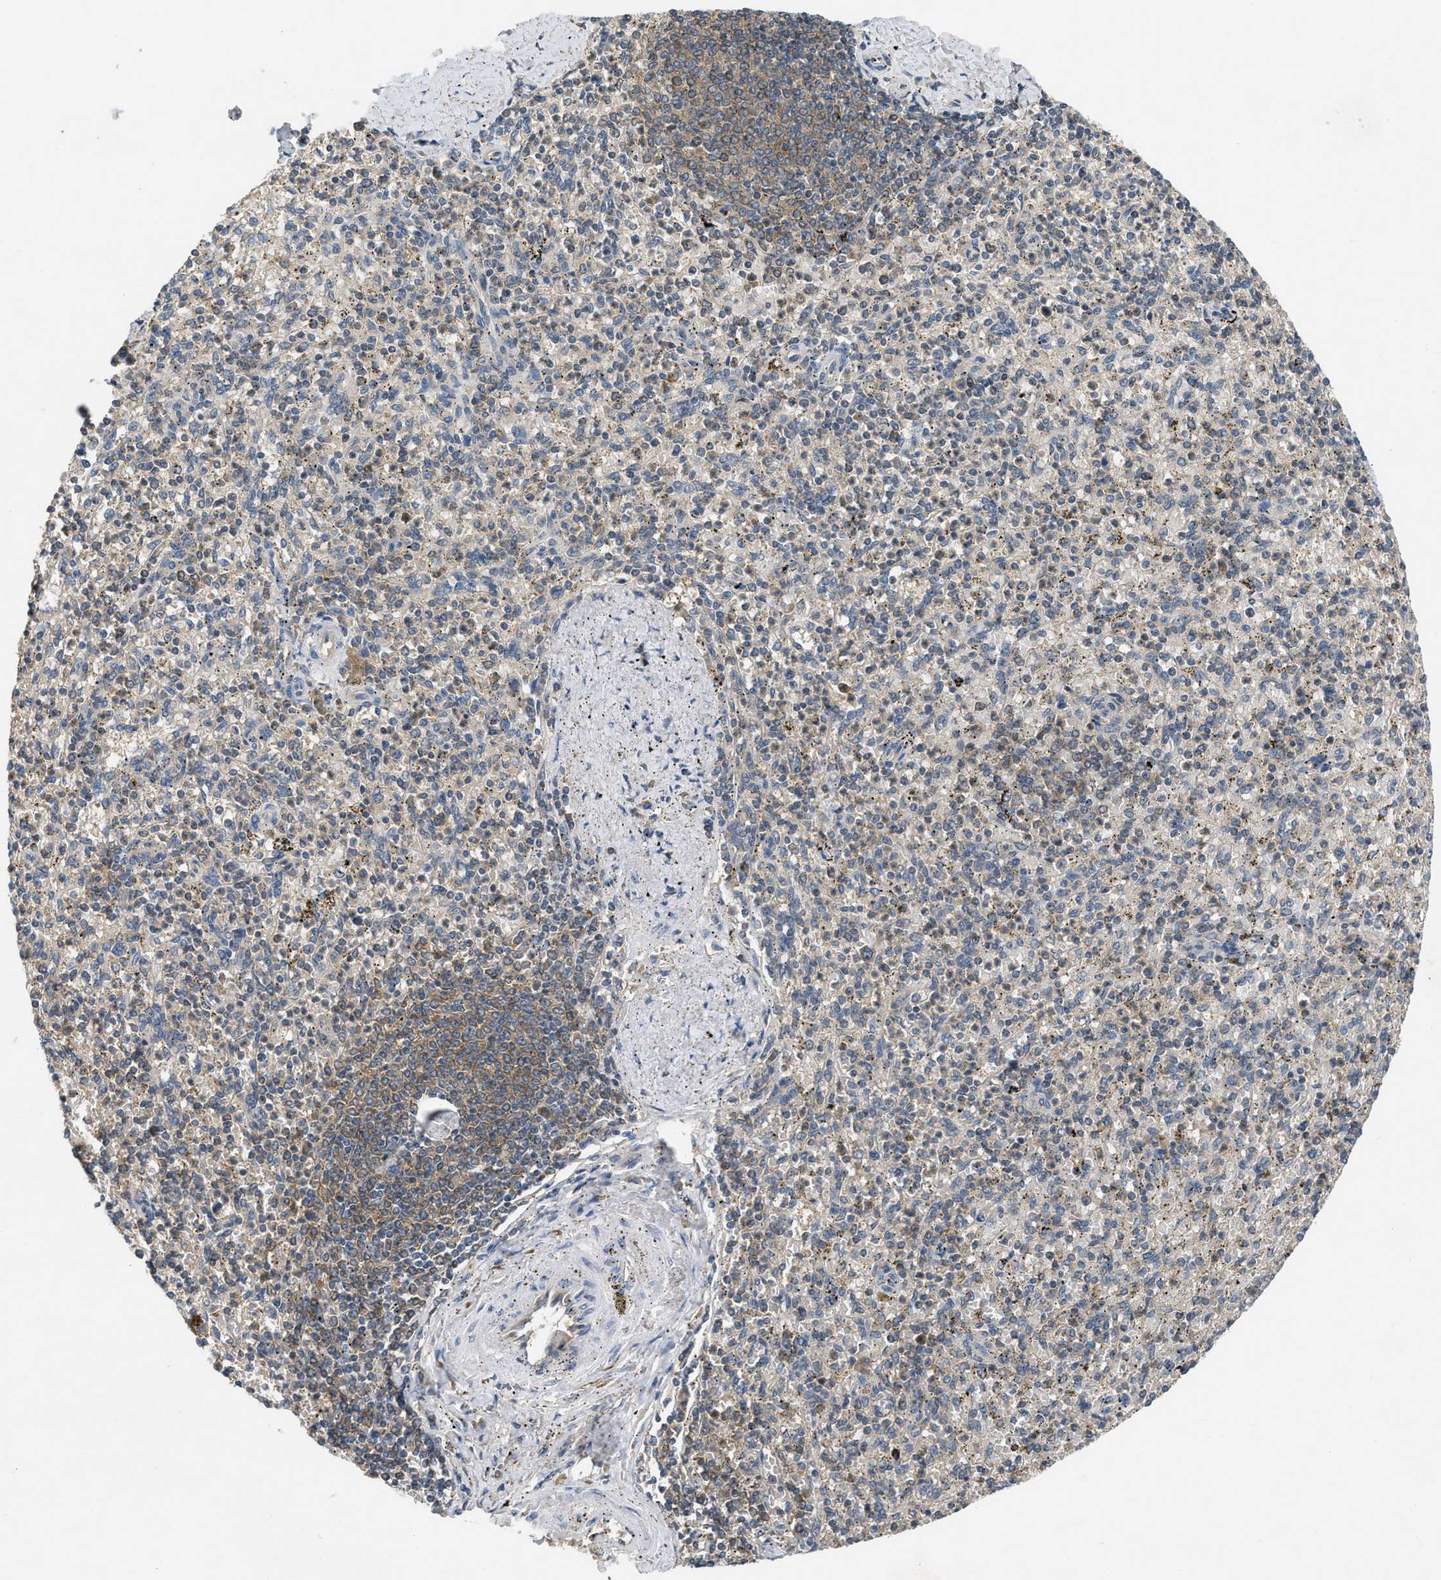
{"staining": {"intensity": "weak", "quantity": "<25%", "location": "cytoplasmic/membranous"}, "tissue": "spleen", "cell_type": "Cells in red pulp", "image_type": "normal", "snomed": [{"axis": "morphology", "description": "Normal tissue, NOS"}, {"axis": "topography", "description": "Spleen"}], "caption": "This is an IHC micrograph of normal spleen. There is no positivity in cells in red pulp.", "gene": "PPP3CA", "patient": {"sex": "male", "age": 72}}